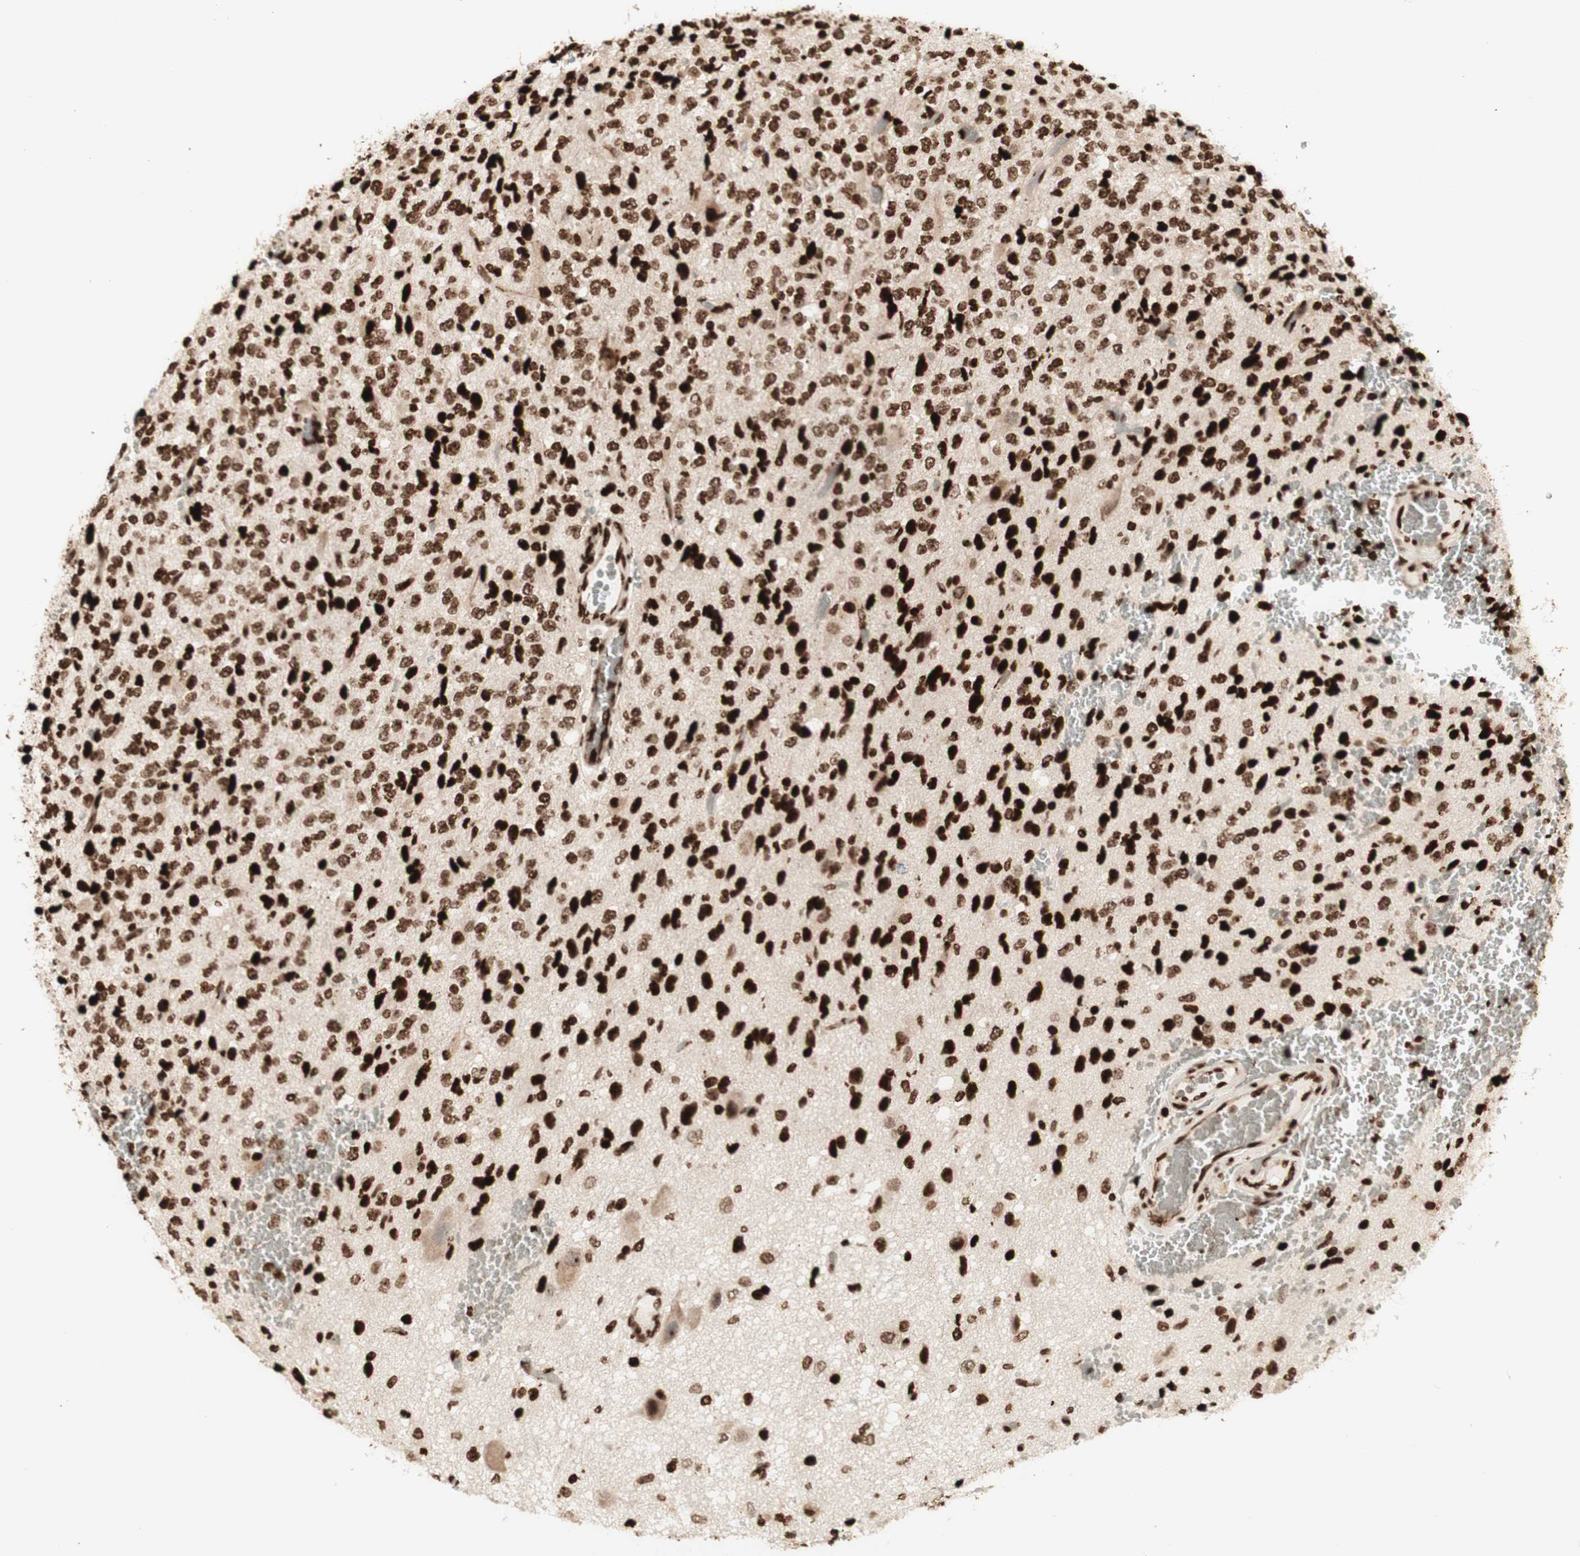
{"staining": {"intensity": "strong", "quantity": ">75%", "location": "nuclear"}, "tissue": "glioma", "cell_type": "Tumor cells", "image_type": "cancer", "snomed": [{"axis": "morphology", "description": "Glioma, malignant, High grade"}, {"axis": "topography", "description": "pancreas cauda"}], "caption": "High-magnification brightfield microscopy of malignant glioma (high-grade) stained with DAB (3,3'-diaminobenzidine) (brown) and counterstained with hematoxylin (blue). tumor cells exhibit strong nuclear positivity is present in about>75% of cells.", "gene": "NCAPD2", "patient": {"sex": "male", "age": 60}}